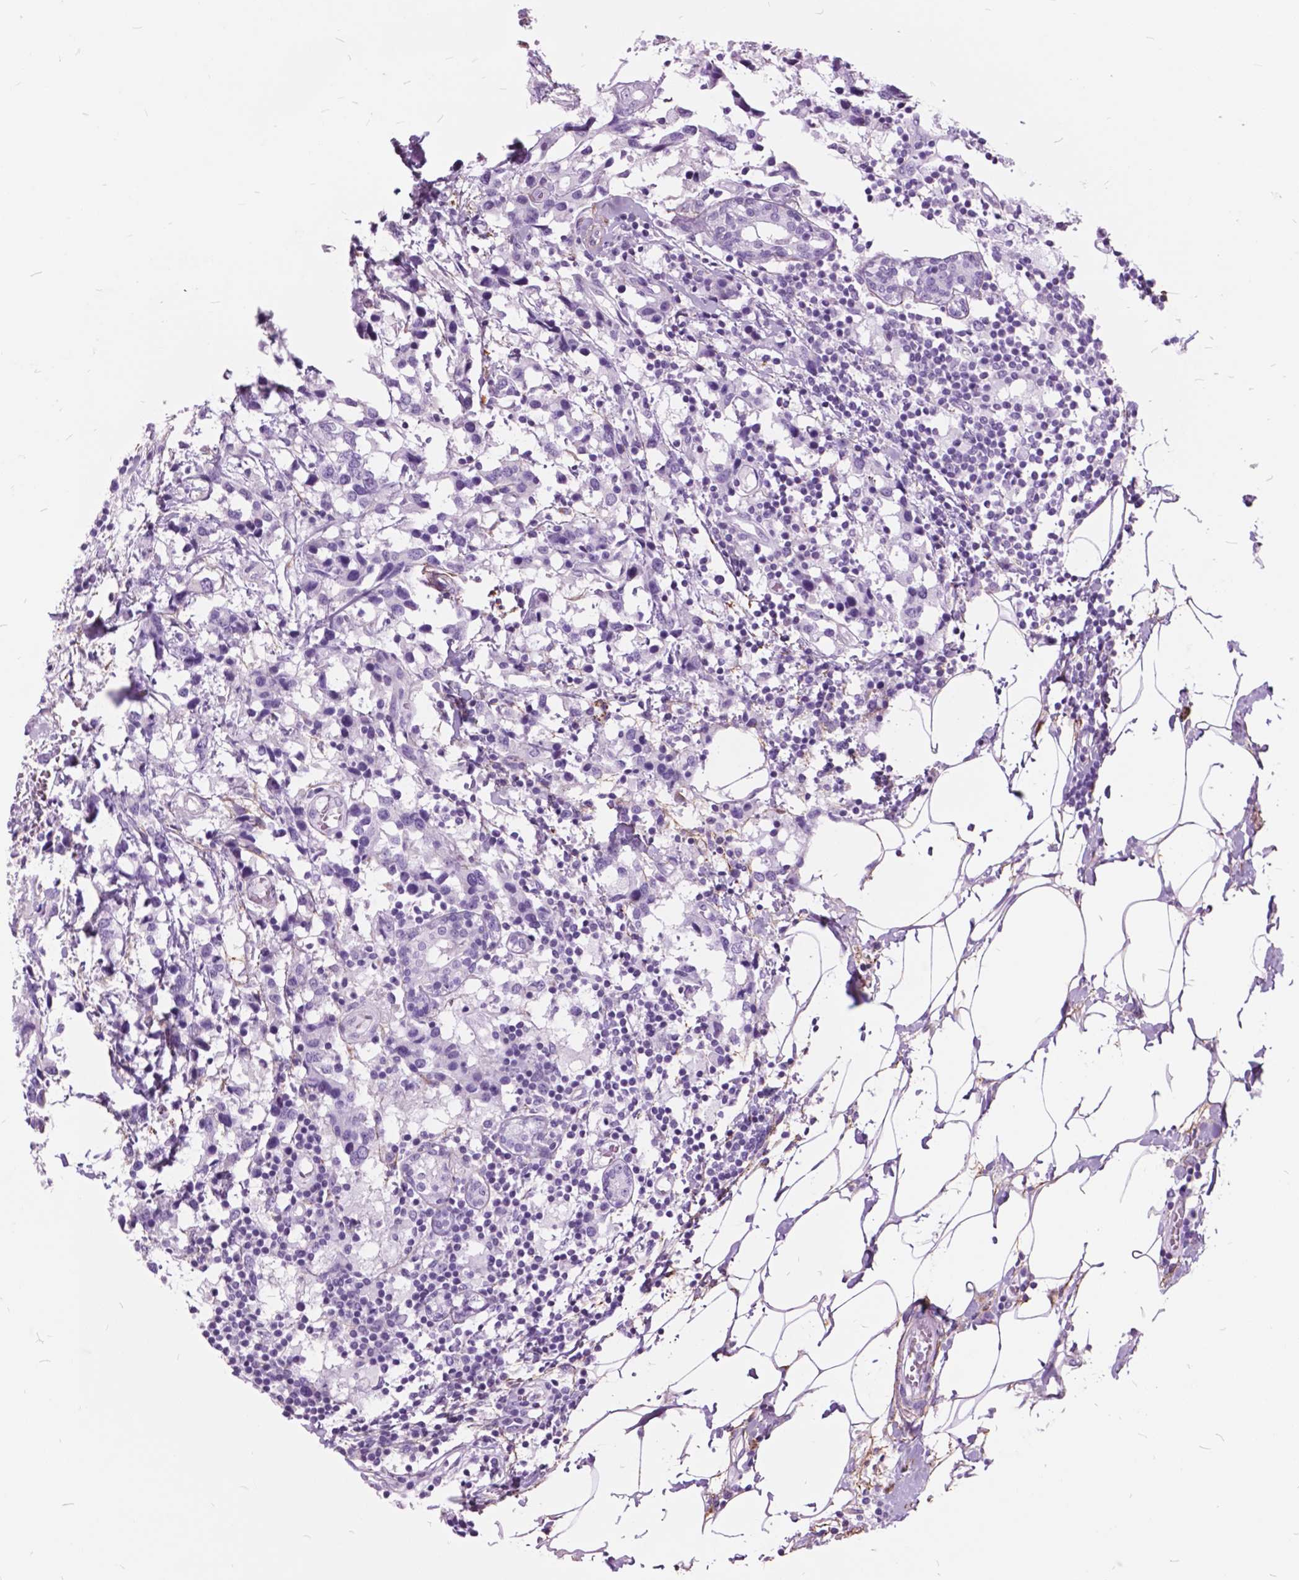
{"staining": {"intensity": "negative", "quantity": "none", "location": "none"}, "tissue": "breast cancer", "cell_type": "Tumor cells", "image_type": "cancer", "snomed": [{"axis": "morphology", "description": "Lobular carcinoma"}, {"axis": "topography", "description": "Breast"}], "caption": "DAB (3,3'-diaminobenzidine) immunohistochemical staining of breast cancer exhibits no significant expression in tumor cells. (Stains: DAB IHC with hematoxylin counter stain, Microscopy: brightfield microscopy at high magnification).", "gene": "GDF9", "patient": {"sex": "female", "age": 59}}